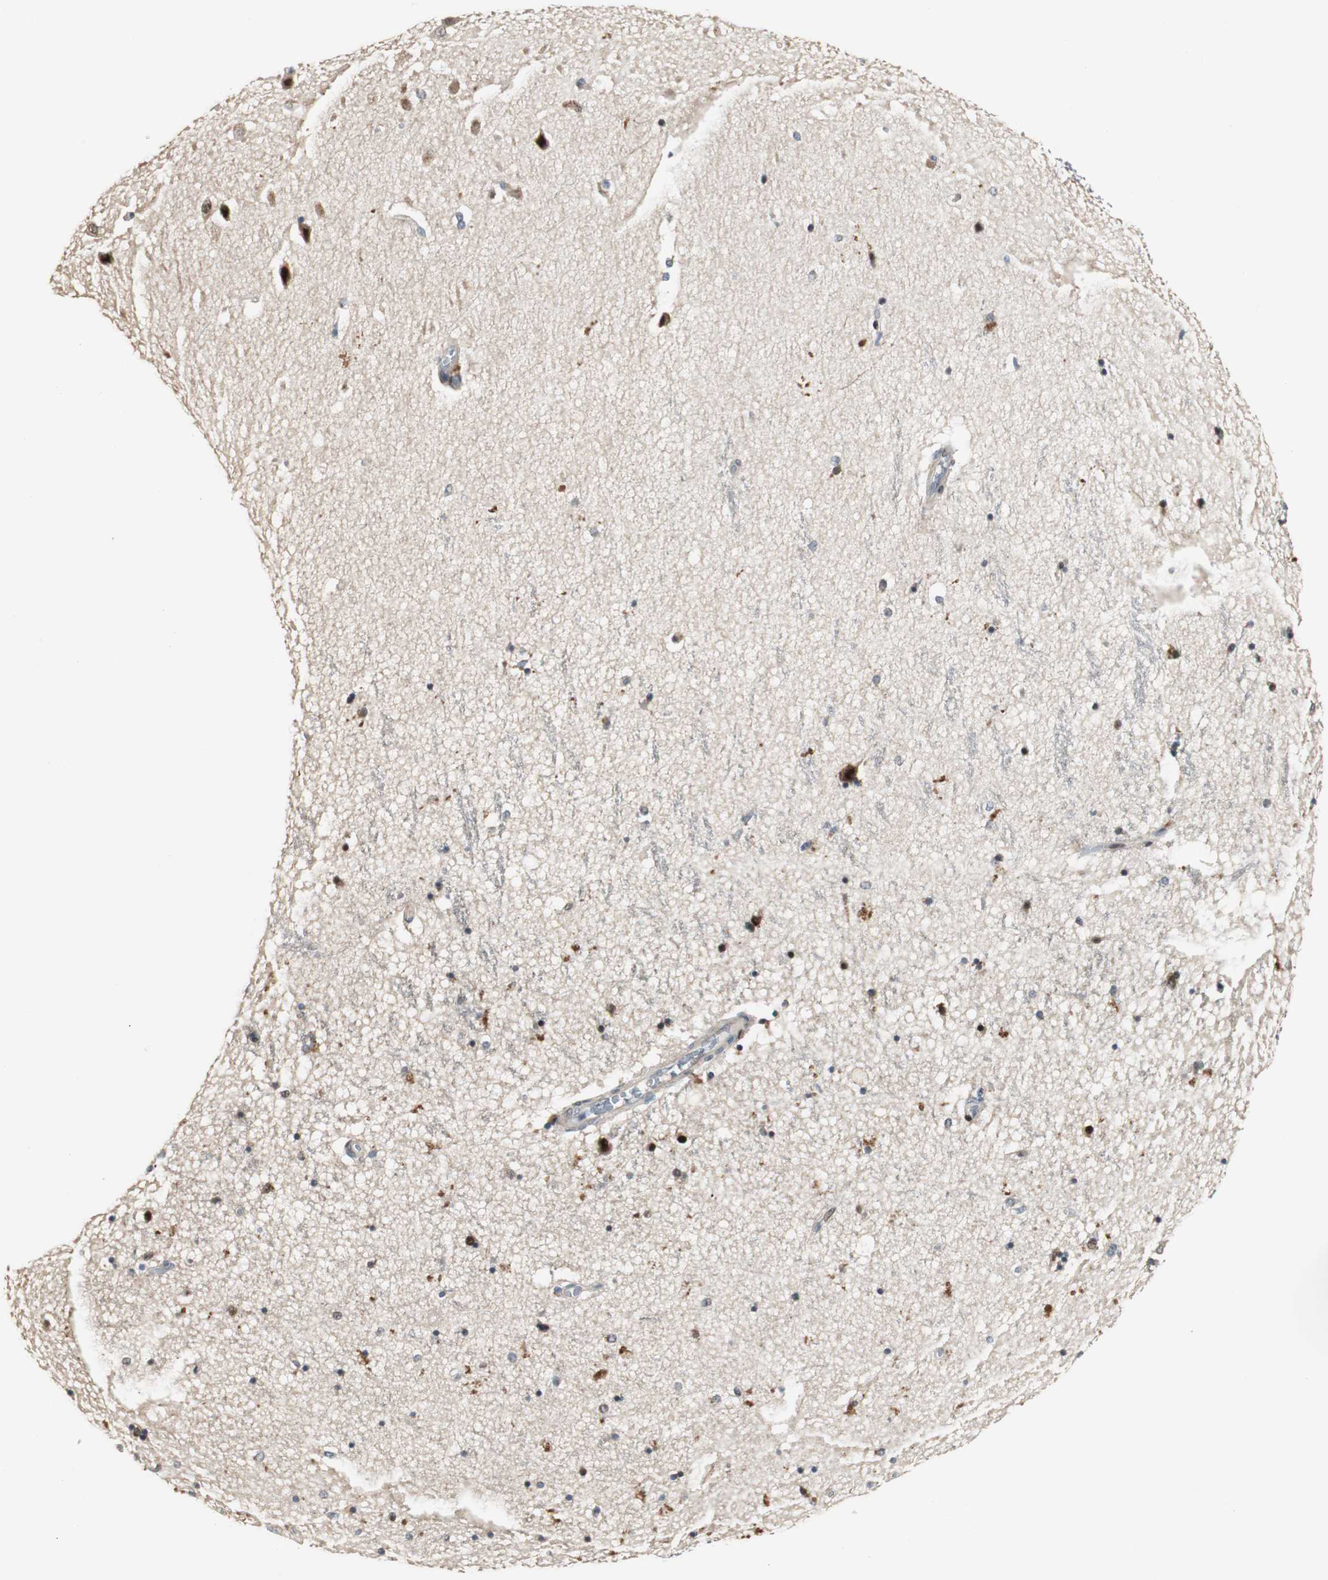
{"staining": {"intensity": "moderate", "quantity": "25%-75%", "location": "cytoplasmic/membranous"}, "tissue": "hippocampus", "cell_type": "Glial cells", "image_type": "normal", "snomed": [{"axis": "morphology", "description": "Normal tissue, NOS"}, {"axis": "topography", "description": "Hippocampus"}], "caption": "This is a micrograph of IHC staining of unremarkable hippocampus, which shows moderate staining in the cytoplasmic/membranous of glial cells.", "gene": "RAD1", "patient": {"sex": "female", "age": 54}}